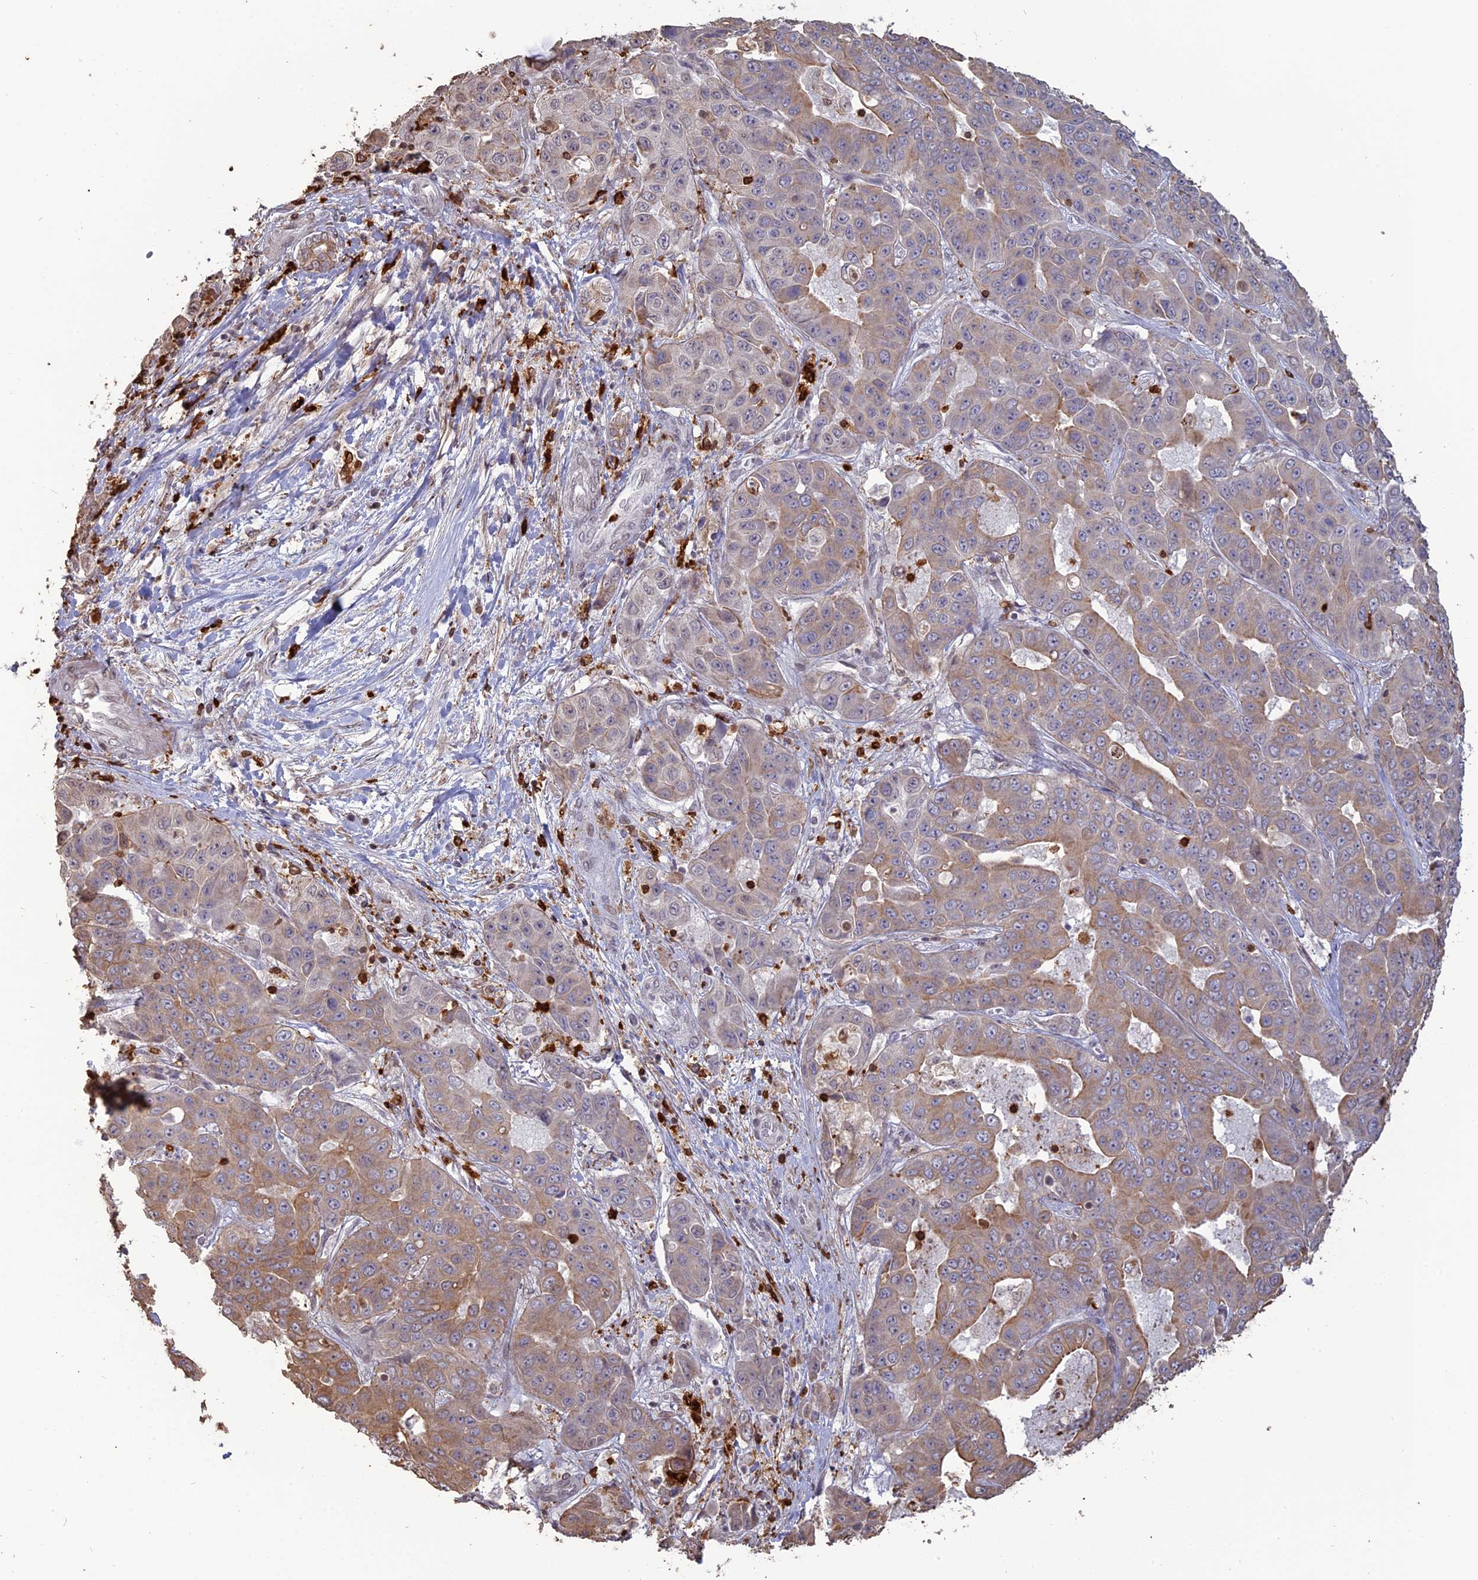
{"staining": {"intensity": "weak", "quantity": "25%-75%", "location": "cytoplasmic/membranous"}, "tissue": "liver cancer", "cell_type": "Tumor cells", "image_type": "cancer", "snomed": [{"axis": "morphology", "description": "Cholangiocarcinoma"}, {"axis": "topography", "description": "Liver"}], "caption": "DAB (3,3'-diaminobenzidine) immunohistochemical staining of human liver cancer exhibits weak cytoplasmic/membranous protein staining in approximately 25%-75% of tumor cells.", "gene": "APOBR", "patient": {"sex": "female", "age": 52}}